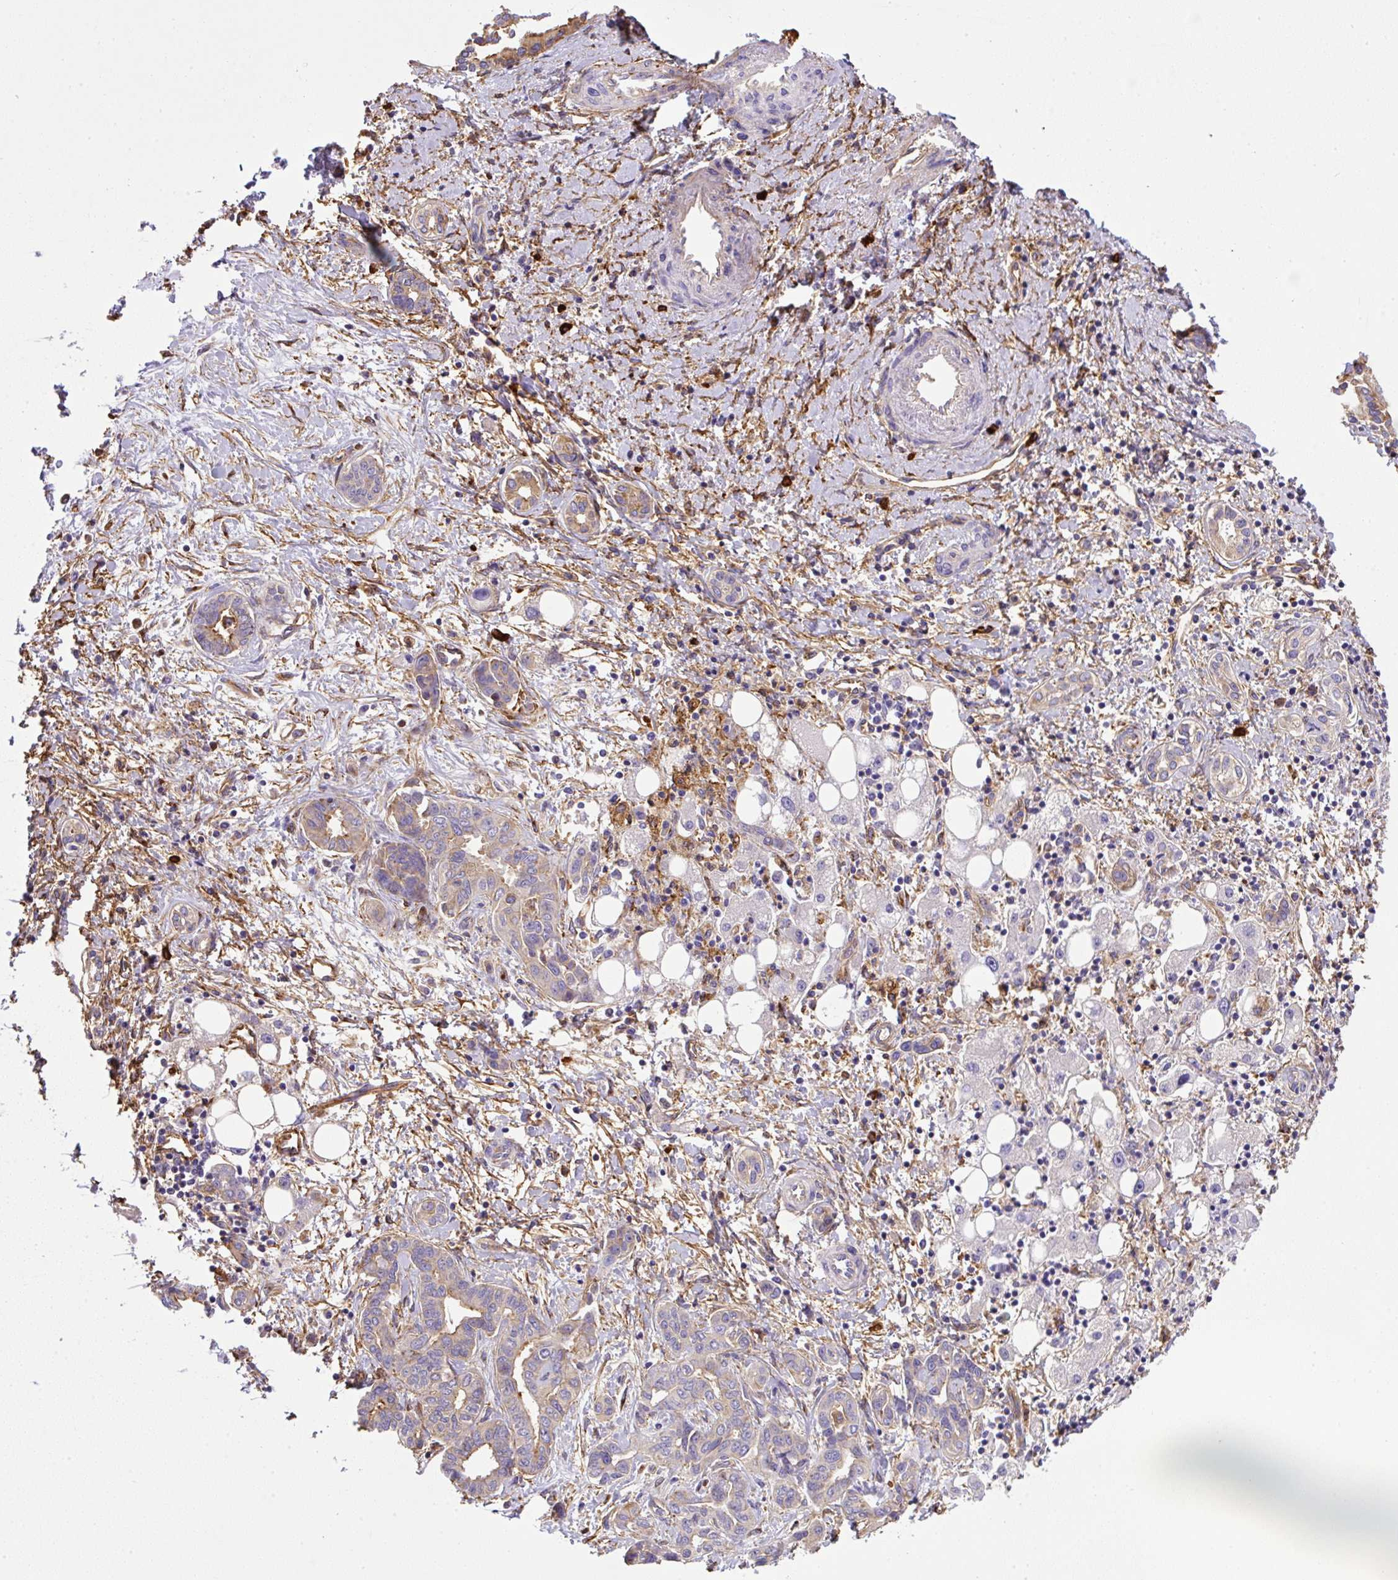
{"staining": {"intensity": "moderate", "quantity": "<25%", "location": "cytoplasmic/membranous"}, "tissue": "liver cancer", "cell_type": "Tumor cells", "image_type": "cancer", "snomed": [{"axis": "morphology", "description": "Cholangiocarcinoma"}, {"axis": "topography", "description": "Liver"}], "caption": "Cholangiocarcinoma (liver) tissue demonstrates moderate cytoplasmic/membranous staining in approximately <25% of tumor cells", "gene": "MAGEB5", "patient": {"sex": "female", "age": 77}}